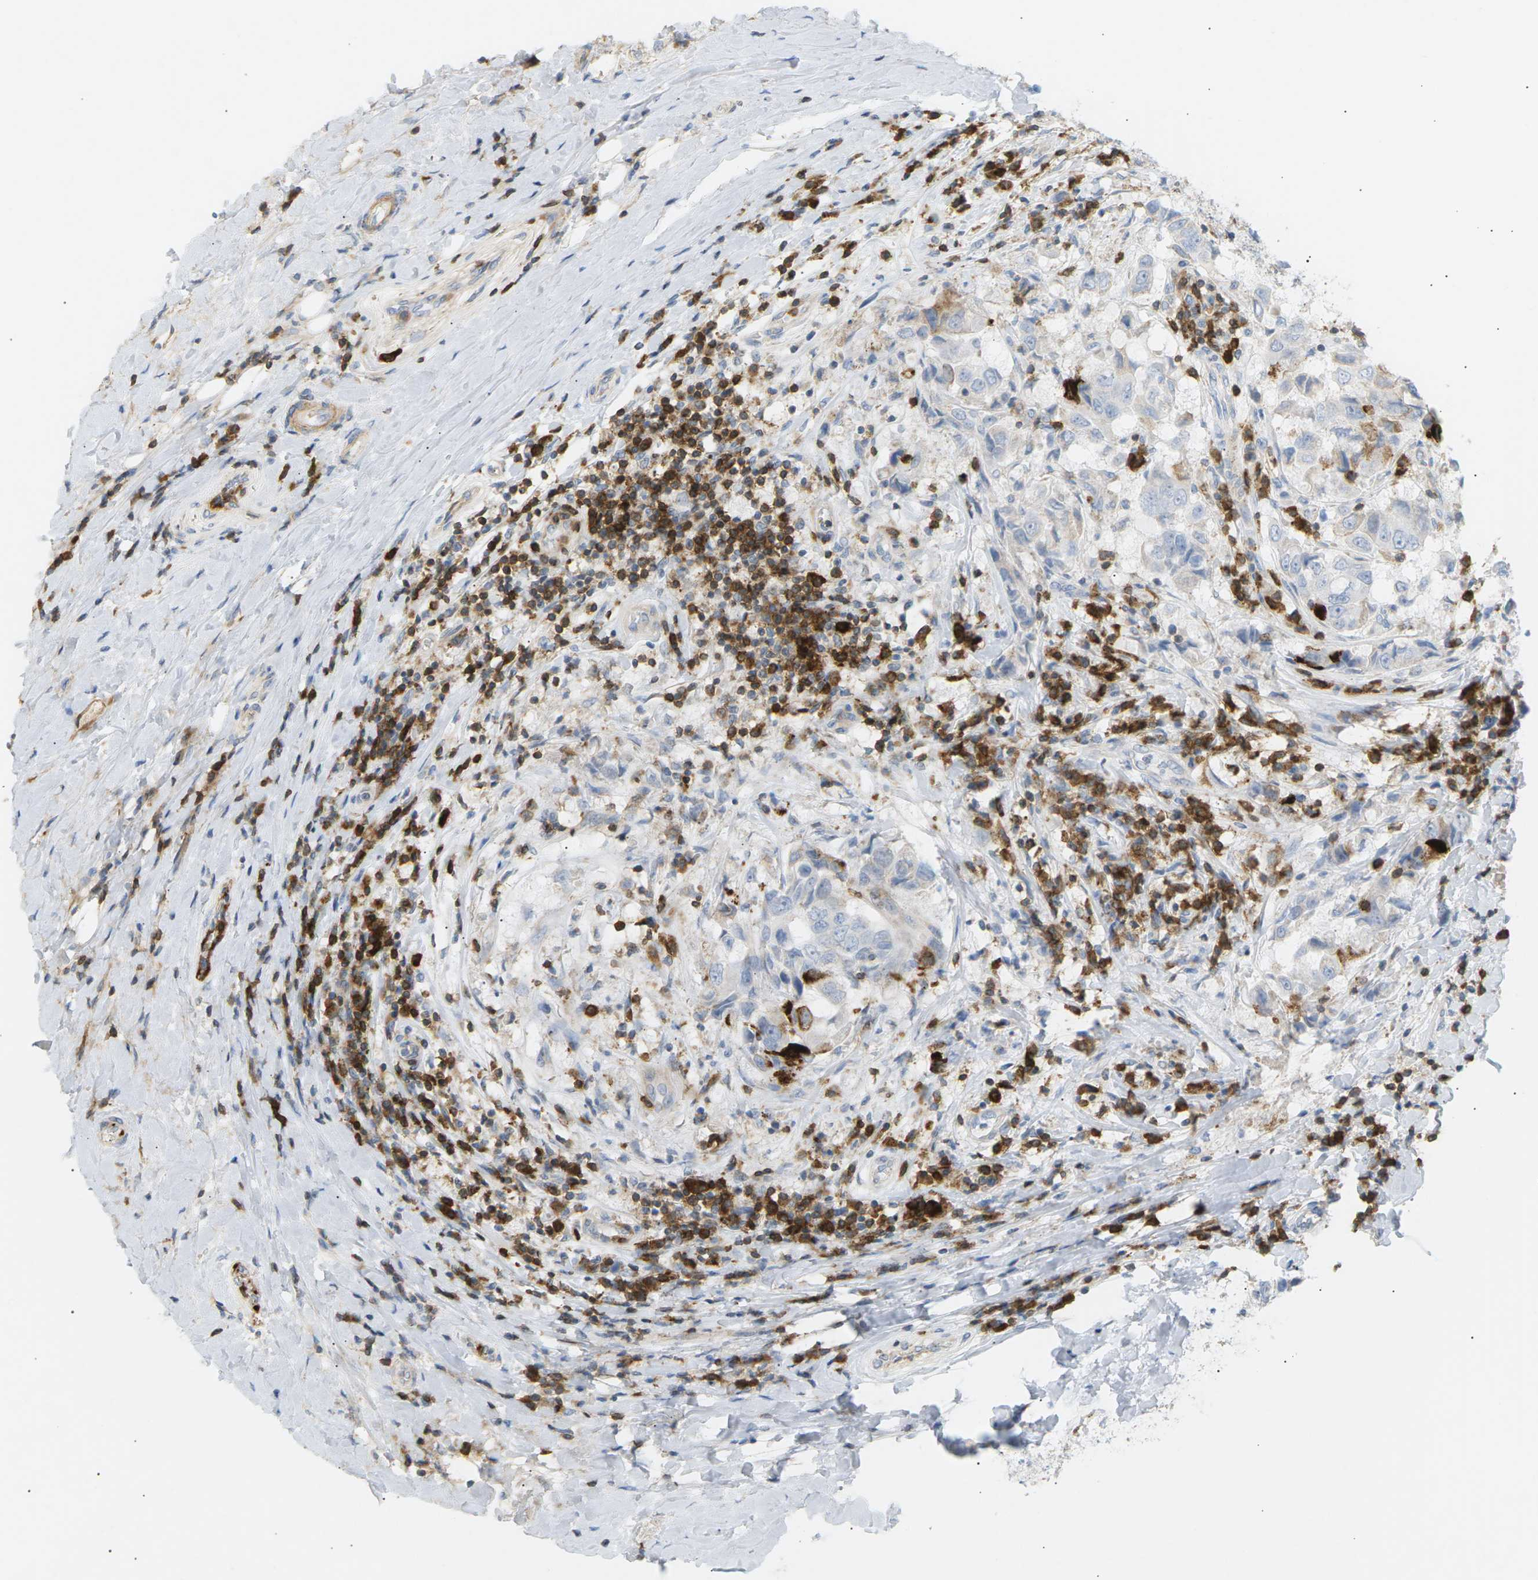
{"staining": {"intensity": "strong", "quantity": "<25%", "location": "cytoplasmic/membranous"}, "tissue": "breast cancer", "cell_type": "Tumor cells", "image_type": "cancer", "snomed": [{"axis": "morphology", "description": "Duct carcinoma"}, {"axis": "topography", "description": "Breast"}], "caption": "This histopathology image exhibits immunohistochemistry staining of intraductal carcinoma (breast), with medium strong cytoplasmic/membranous positivity in about <25% of tumor cells.", "gene": "LIME1", "patient": {"sex": "female", "age": 27}}